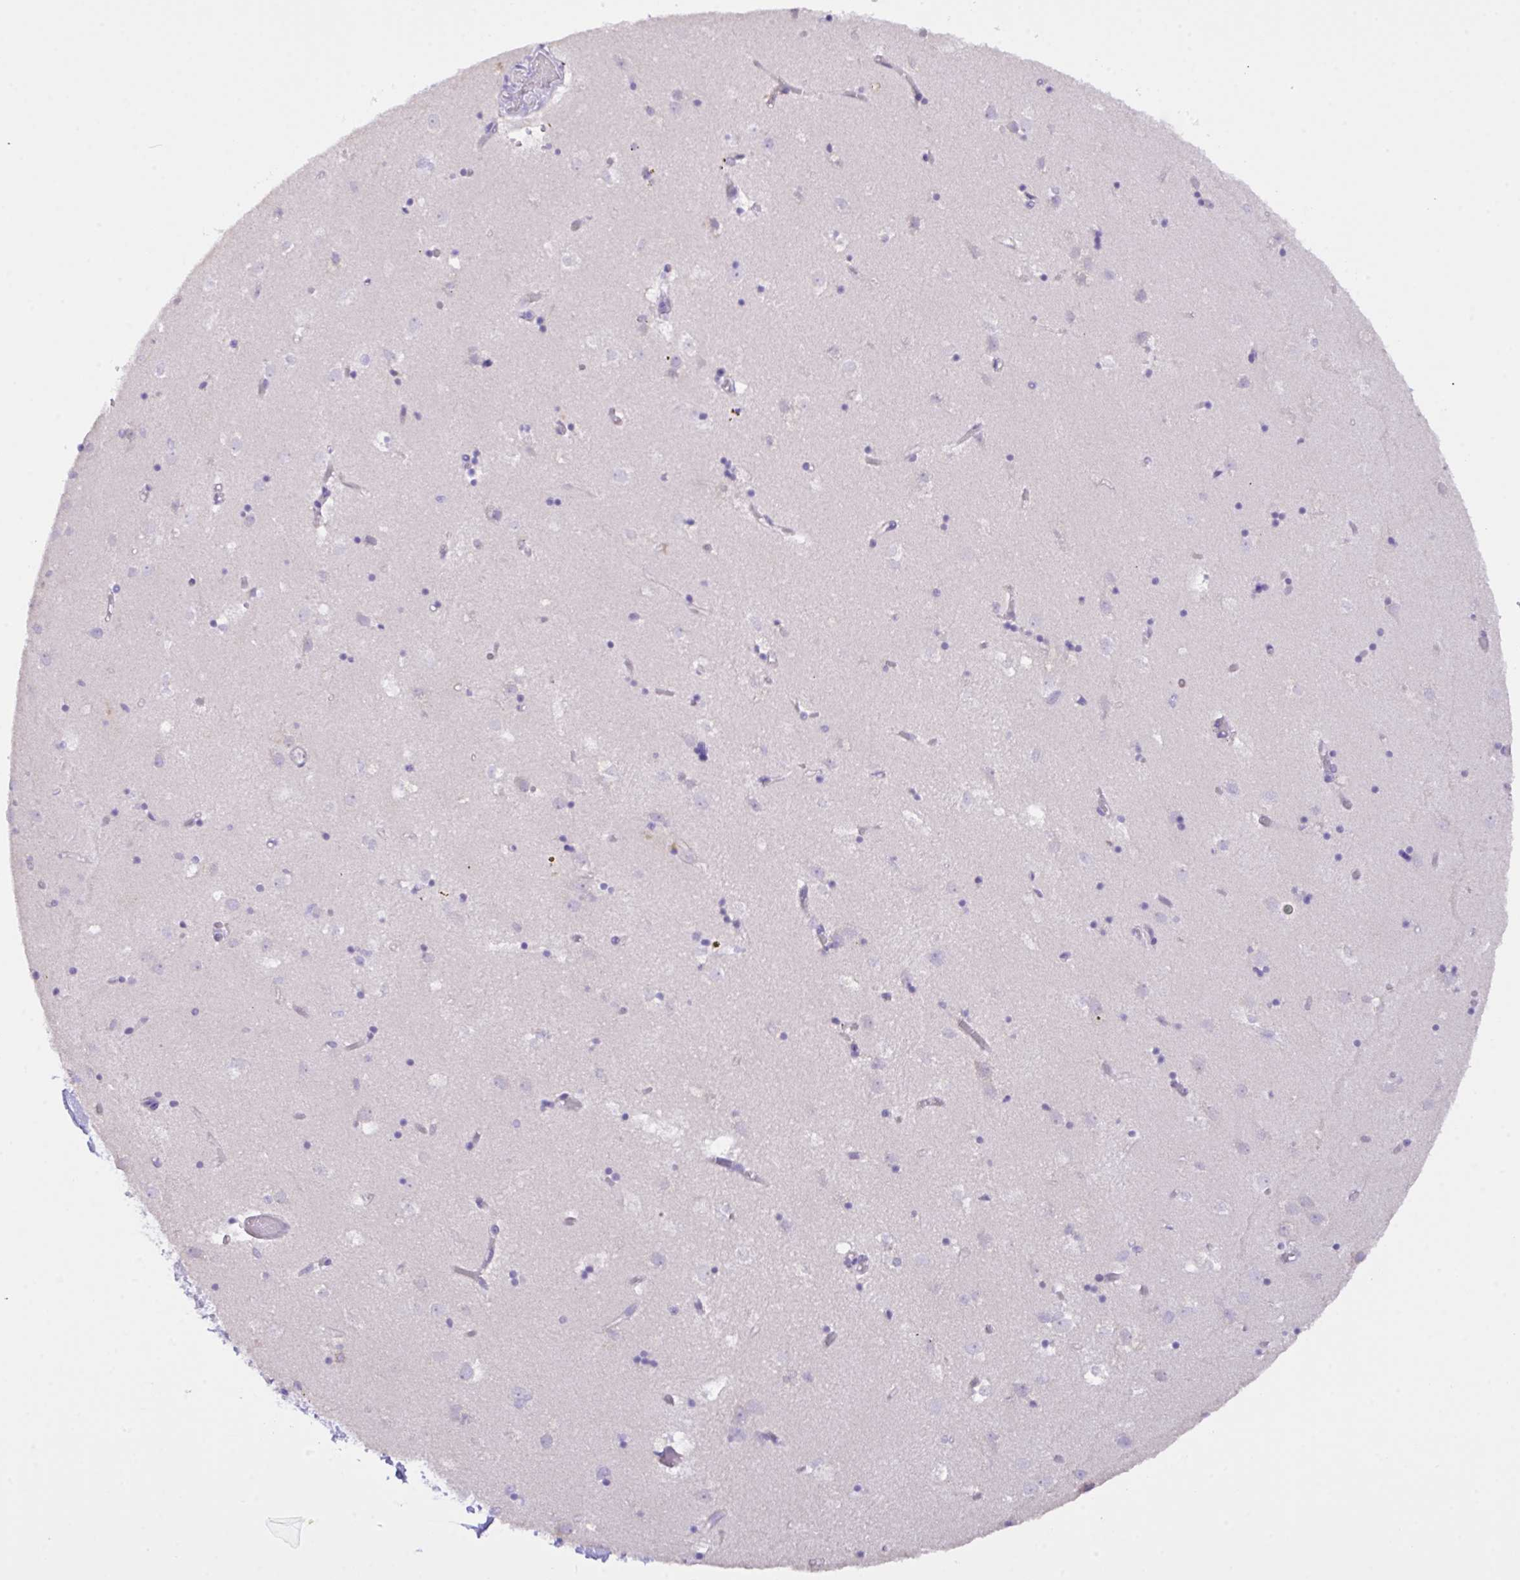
{"staining": {"intensity": "negative", "quantity": "none", "location": "none"}, "tissue": "caudate", "cell_type": "Glial cells", "image_type": "normal", "snomed": [{"axis": "morphology", "description": "Normal tissue, NOS"}, {"axis": "topography", "description": "Lateral ventricle wall"}], "caption": "High magnification brightfield microscopy of benign caudate stained with DAB (brown) and counterstained with hematoxylin (blue): glial cells show no significant expression. (Brightfield microscopy of DAB immunohistochemistry (IHC) at high magnification).", "gene": "CST11", "patient": {"sex": "male", "age": 70}}